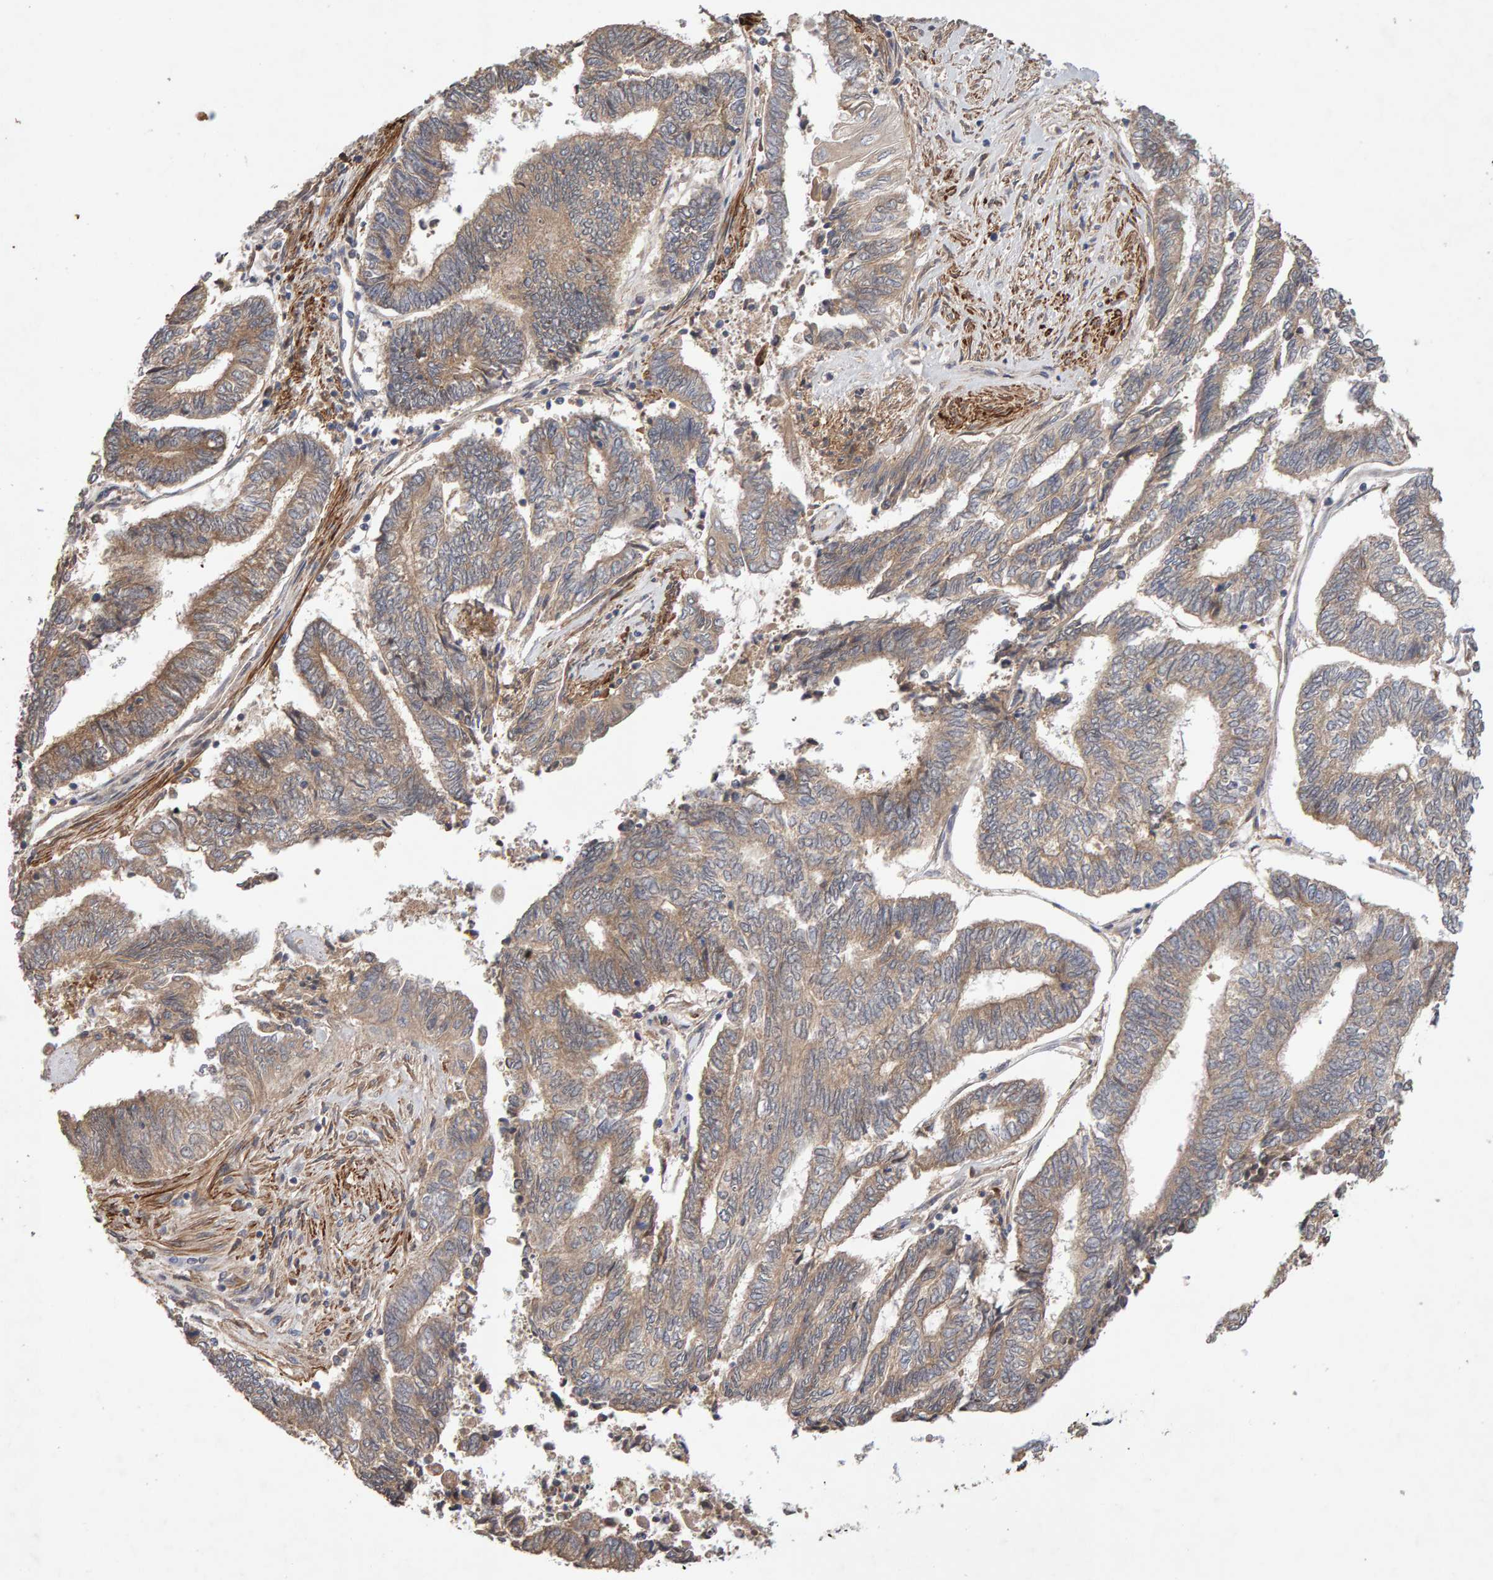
{"staining": {"intensity": "weak", "quantity": ">75%", "location": "cytoplasmic/membranous"}, "tissue": "endometrial cancer", "cell_type": "Tumor cells", "image_type": "cancer", "snomed": [{"axis": "morphology", "description": "Adenocarcinoma, NOS"}, {"axis": "topography", "description": "Uterus"}, {"axis": "topography", "description": "Endometrium"}], "caption": "Immunohistochemistry histopathology image of endometrial adenocarcinoma stained for a protein (brown), which shows low levels of weak cytoplasmic/membranous positivity in approximately >75% of tumor cells.", "gene": "RNF19A", "patient": {"sex": "female", "age": 70}}